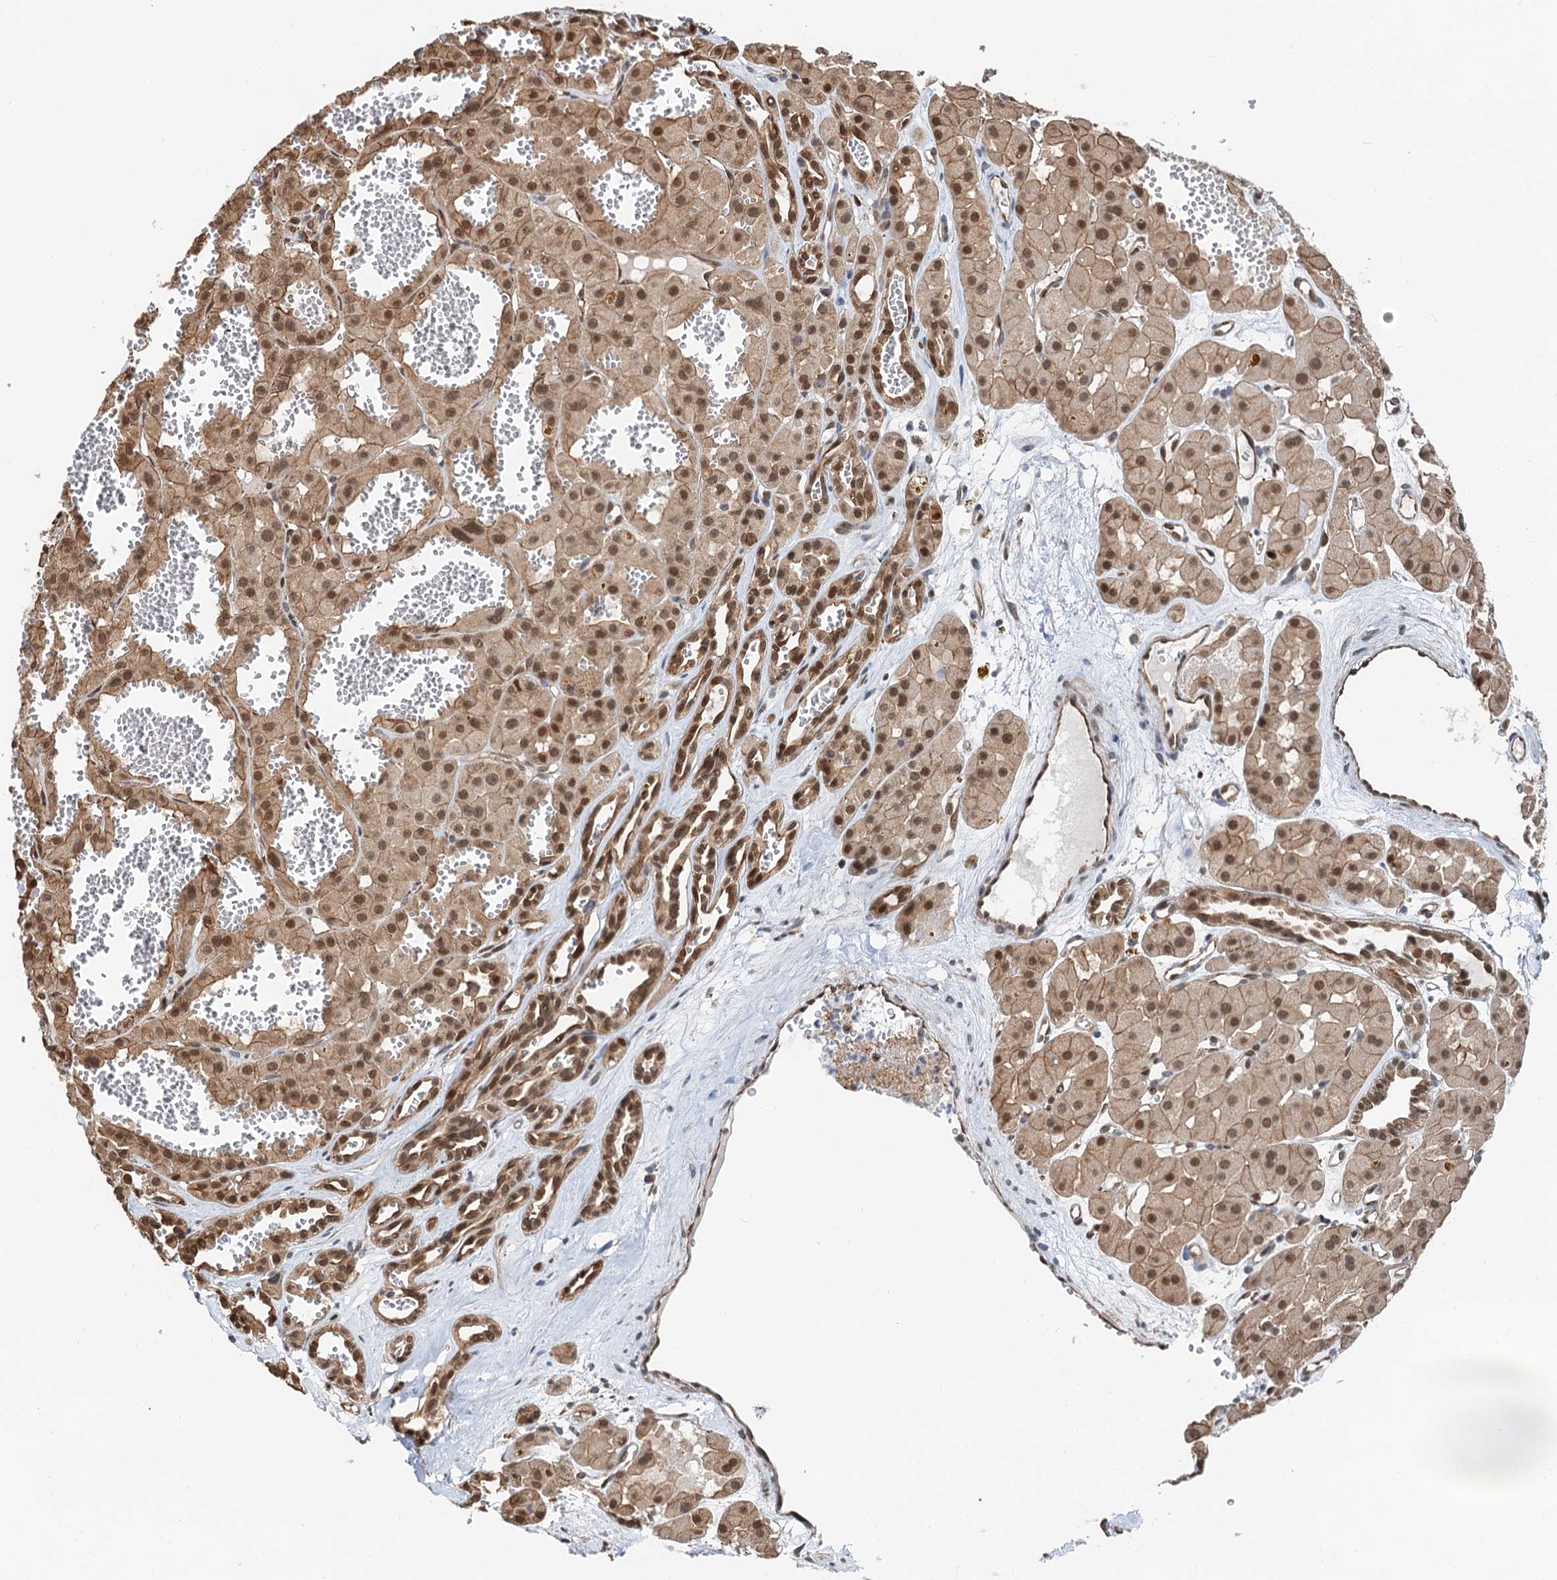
{"staining": {"intensity": "moderate", "quantity": ">75%", "location": "cytoplasmic/membranous,nuclear"}, "tissue": "renal cancer", "cell_type": "Tumor cells", "image_type": "cancer", "snomed": [{"axis": "morphology", "description": "Carcinoma, NOS"}, {"axis": "topography", "description": "Kidney"}], "caption": "Protein staining of carcinoma (renal) tissue shows moderate cytoplasmic/membranous and nuclear staining in about >75% of tumor cells.", "gene": "CFDP1", "patient": {"sex": "female", "age": 75}}